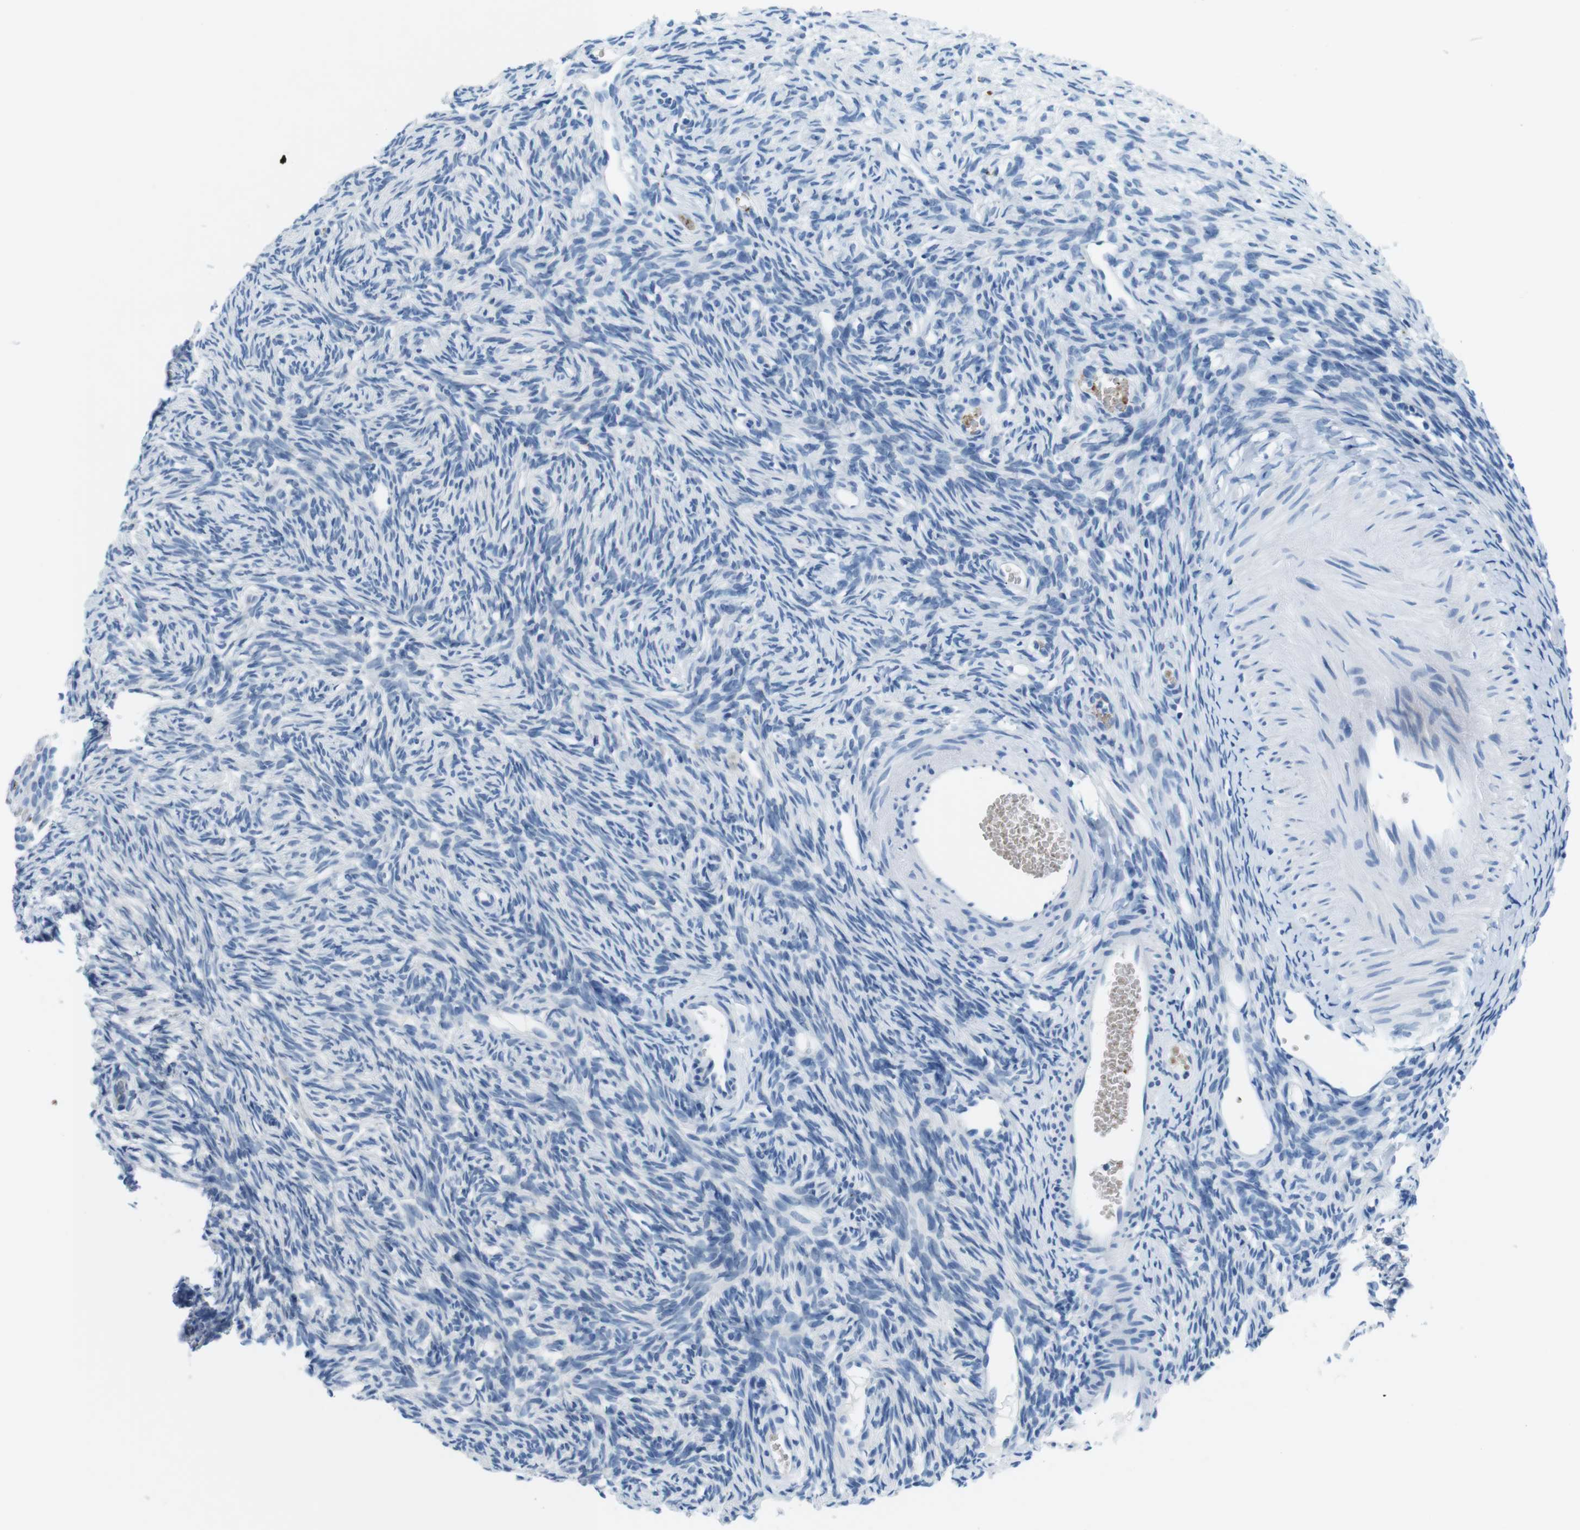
{"staining": {"intensity": "negative", "quantity": "none", "location": "none"}, "tissue": "ovary", "cell_type": "Follicle cells", "image_type": "normal", "snomed": [{"axis": "morphology", "description": "Normal tissue, NOS"}, {"axis": "topography", "description": "Ovary"}], "caption": "The immunohistochemistry (IHC) photomicrograph has no significant expression in follicle cells of ovary. Nuclei are stained in blue.", "gene": "TFAP2C", "patient": {"sex": "female", "age": 33}}